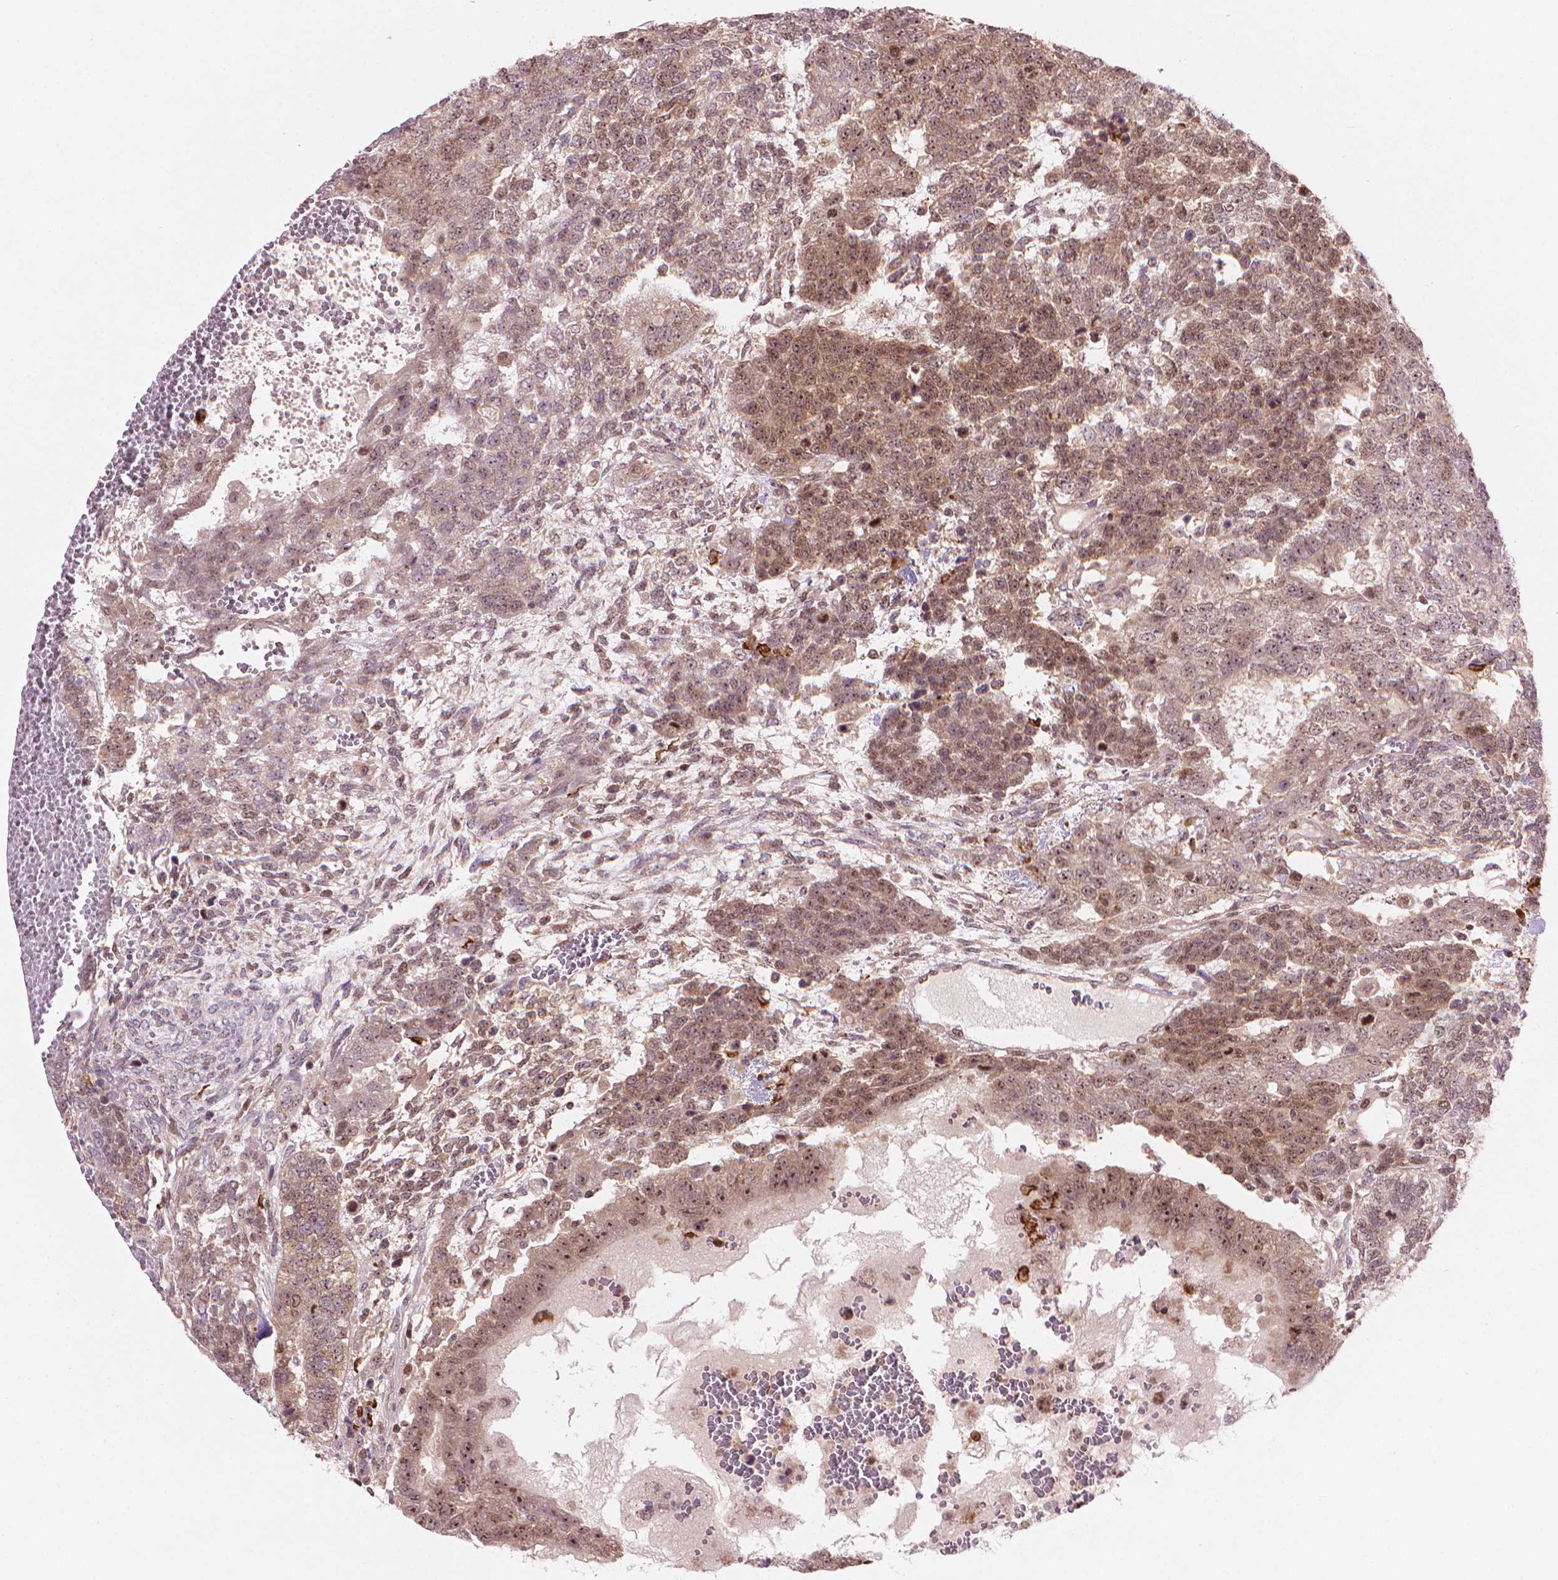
{"staining": {"intensity": "moderate", "quantity": ">75%", "location": "cytoplasmic/membranous,nuclear"}, "tissue": "testis cancer", "cell_type": "Tumor cells", "image_type": "cancer", "snomed": [{"axis": "morphology", "description": "Normal tissue, NOS"}, {"axis": "morphology", "description": "Carcinoma, Embryonal, NOS"}, {"axis": "topography", "description": "Testis"}, {"axis": "topography", "description": "Epididymis"}], "caption": "Brown immunohistochemical staining in human testis cancer displays moderate cytoplasmic/membranous and nuclear staining in approximately >75% of tumor cells.", "gene": "SMC2", "patient": {"sex": "male", "age": 23}}